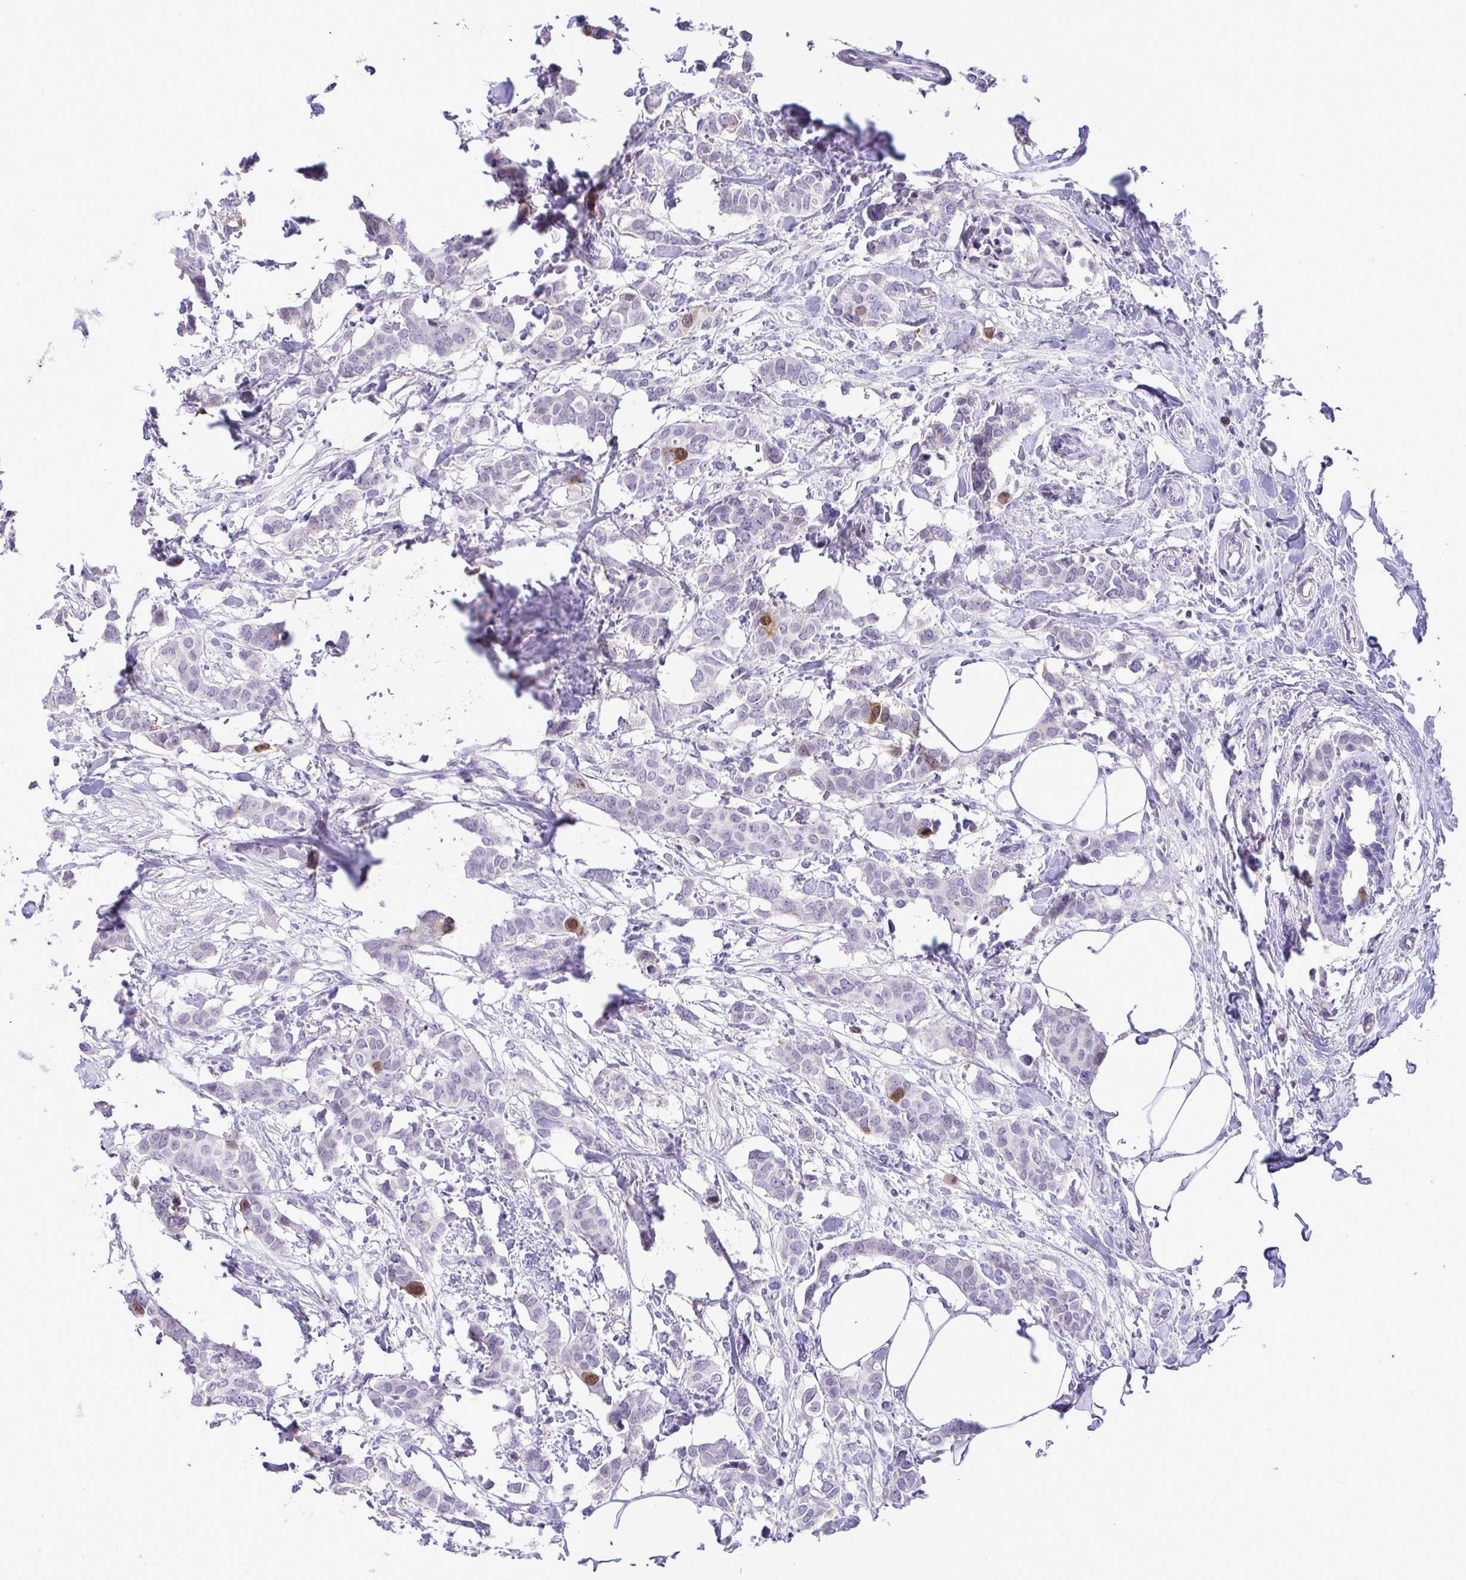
{"staining": {"intensity": "moderate", "quantity": "<25%", "location": "nuclear"}, "tissue": "breast cancer", "cell_type": "Tumor cells", "image_type": "cancer", "snomed": [{"axis": "morphology", "description": "Duct carcinoma"}, {"axis": "topography", "description": "Breast"}], "caption": "About <25% of tumor cells in breast cancer reveal moderate nuclear protein staining as visualized by brown immunohistochemical staining.", "gene": "CDC20", "patient": {"sex": "female", "age": 62}}